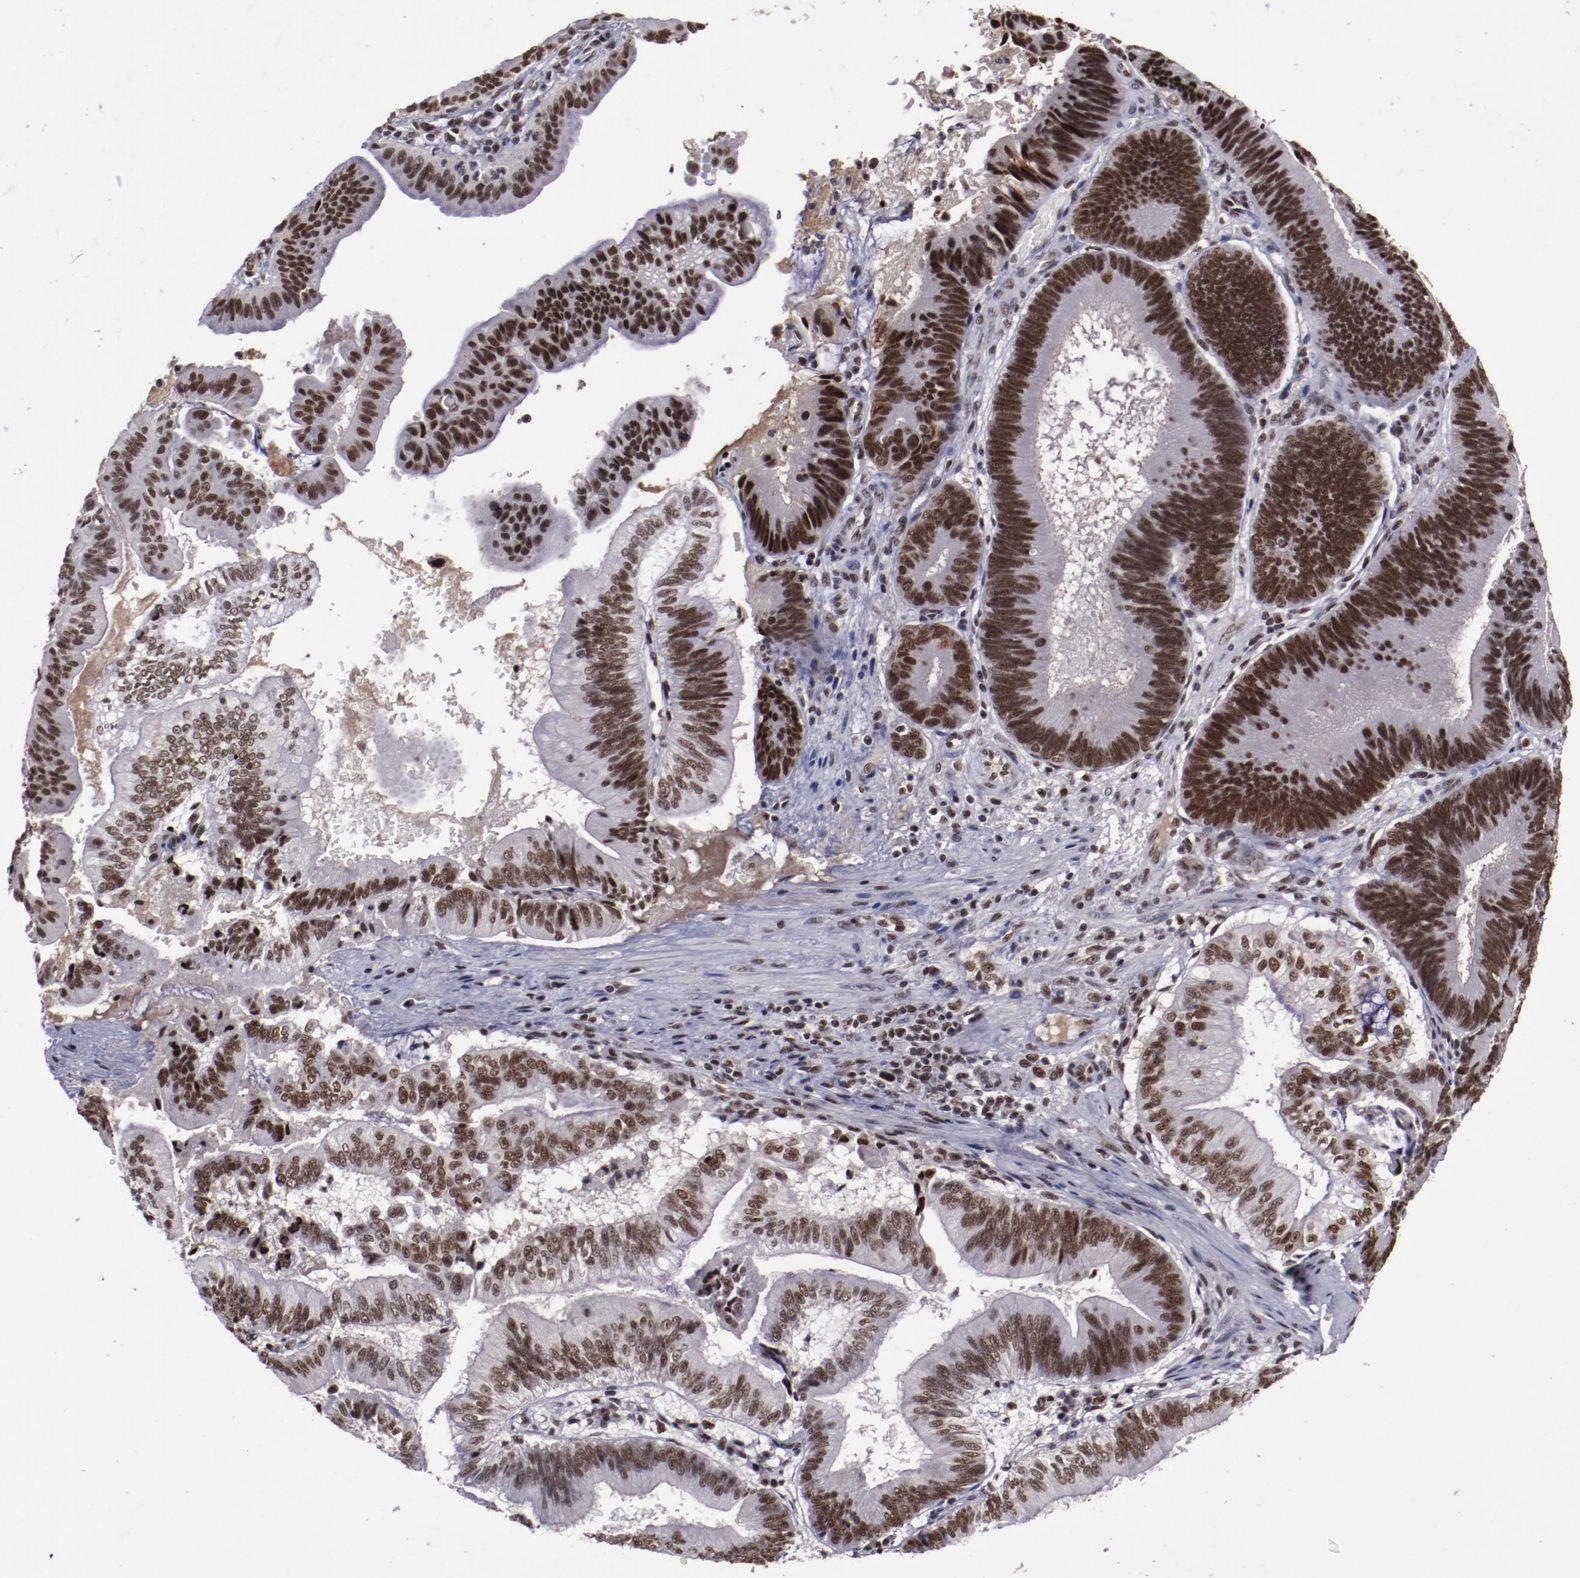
{"staining": {"intensity": "strong", "quantity": ">75%", "location": "nuclear"}, "tissue": "pancreatic cancer", "cell_type": "Tumor cells", "image_type": "cancer", "snomed": [{"axis": "morphology", "description": "Adenocarcinoma, NOS"}, {"axis": "topography", "description": "Pancreas"}], "caption": "Tumor cells show high levels of strong nuclear expression in approximately >75% of cells in adenocarcinoma (pancreatic).", "gene": "ERH", "patient": {"sex": "male", "age": 82}}